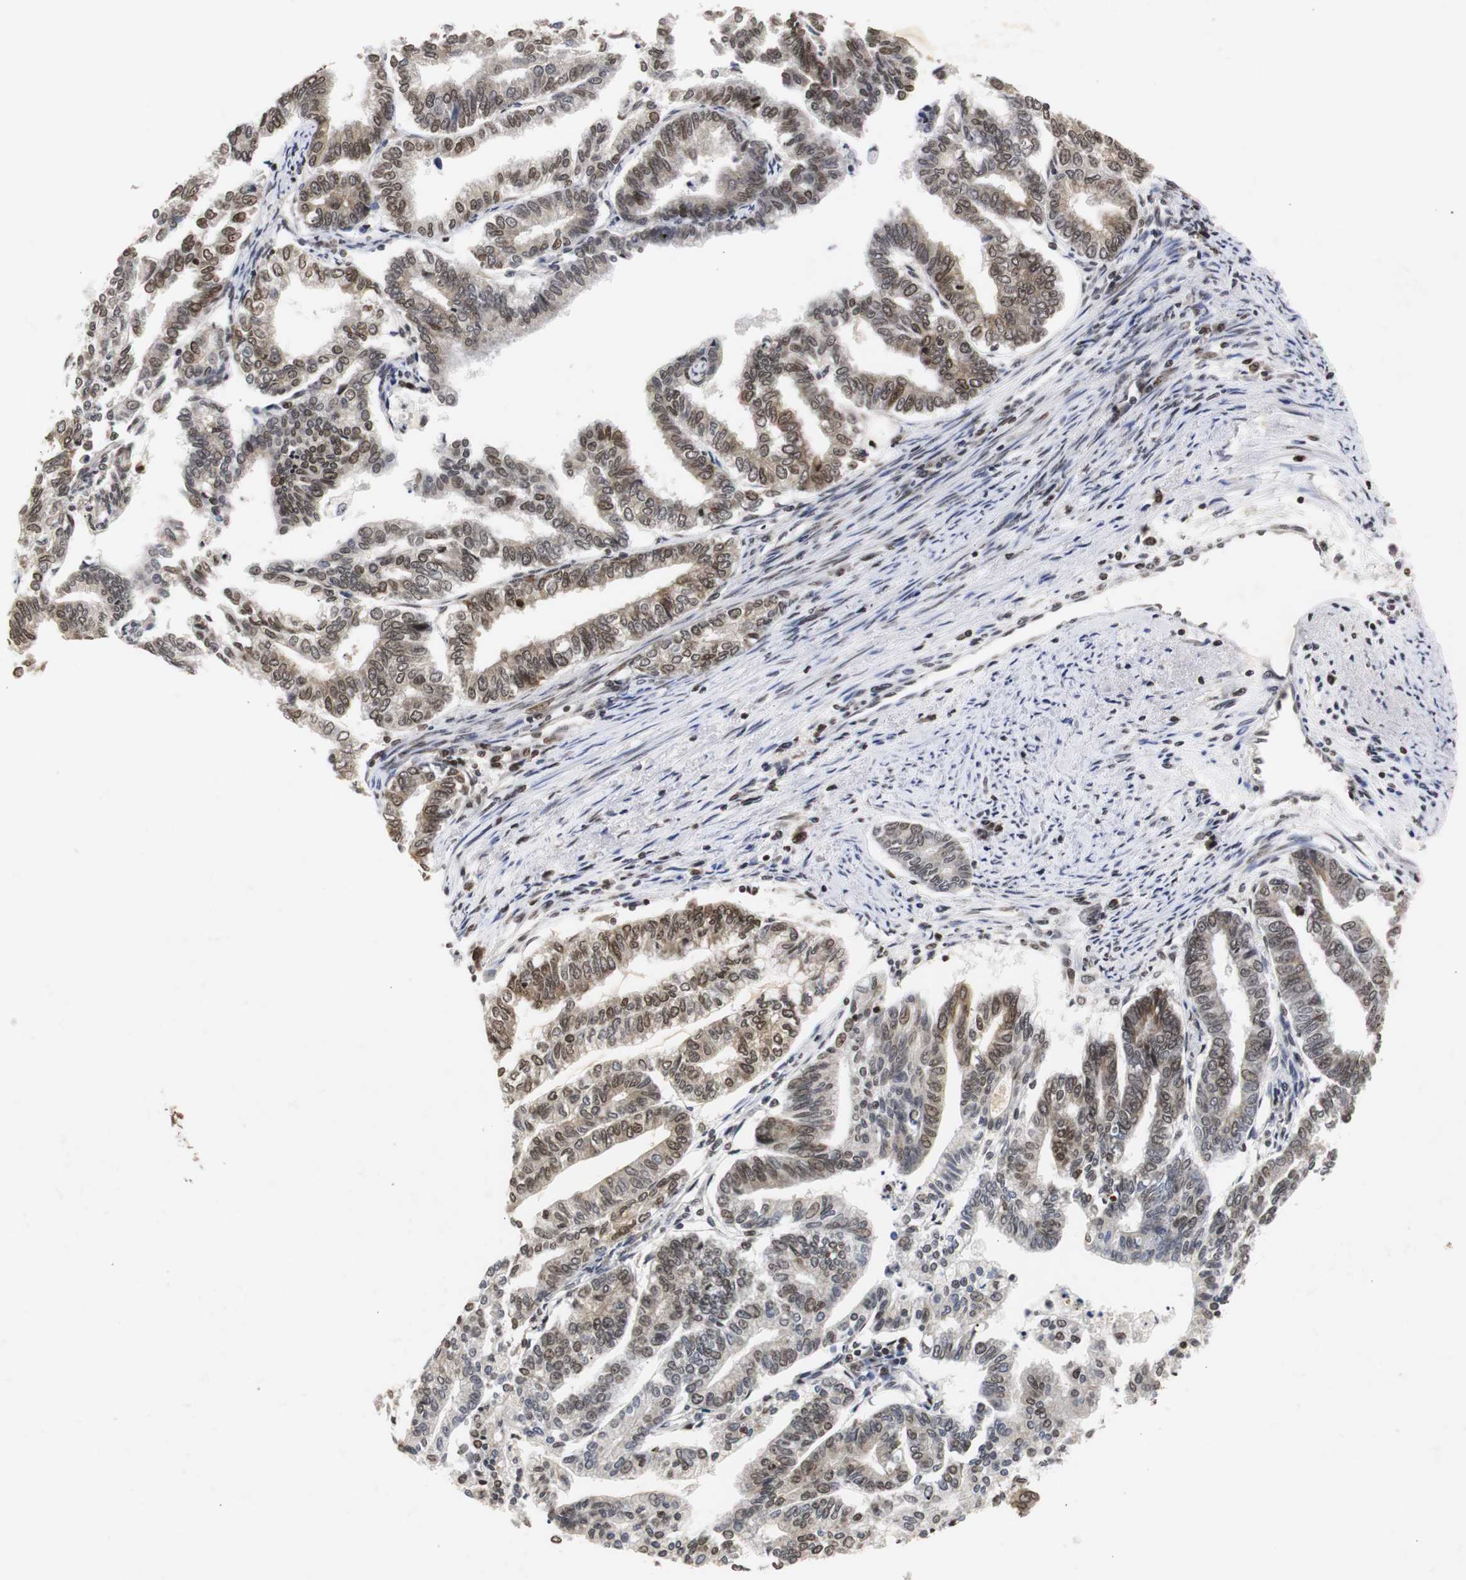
{"staining": {"intensity": "moderate", "quantity": ">75%", "location": "nuclear"}, "tissue": "endometrial cancer", "cell_type": "Tumor cells", "image_type": "cancer", "snomed": [{"axis": "morphology", "description": "Adenocarcinoma, NOS"}, {"axis": "topography", "description": "Endometrium"}], "caption": "Protein staining of endometrial adenocarcinoma tissue displays moderate nuclear staining in about >75% of tumor cells. Ihc stains the protein of interest in brown and the nuclei are stained blue.", "gene": "ZFC3H1", "patient": {"sex": "female", "age": 79}}